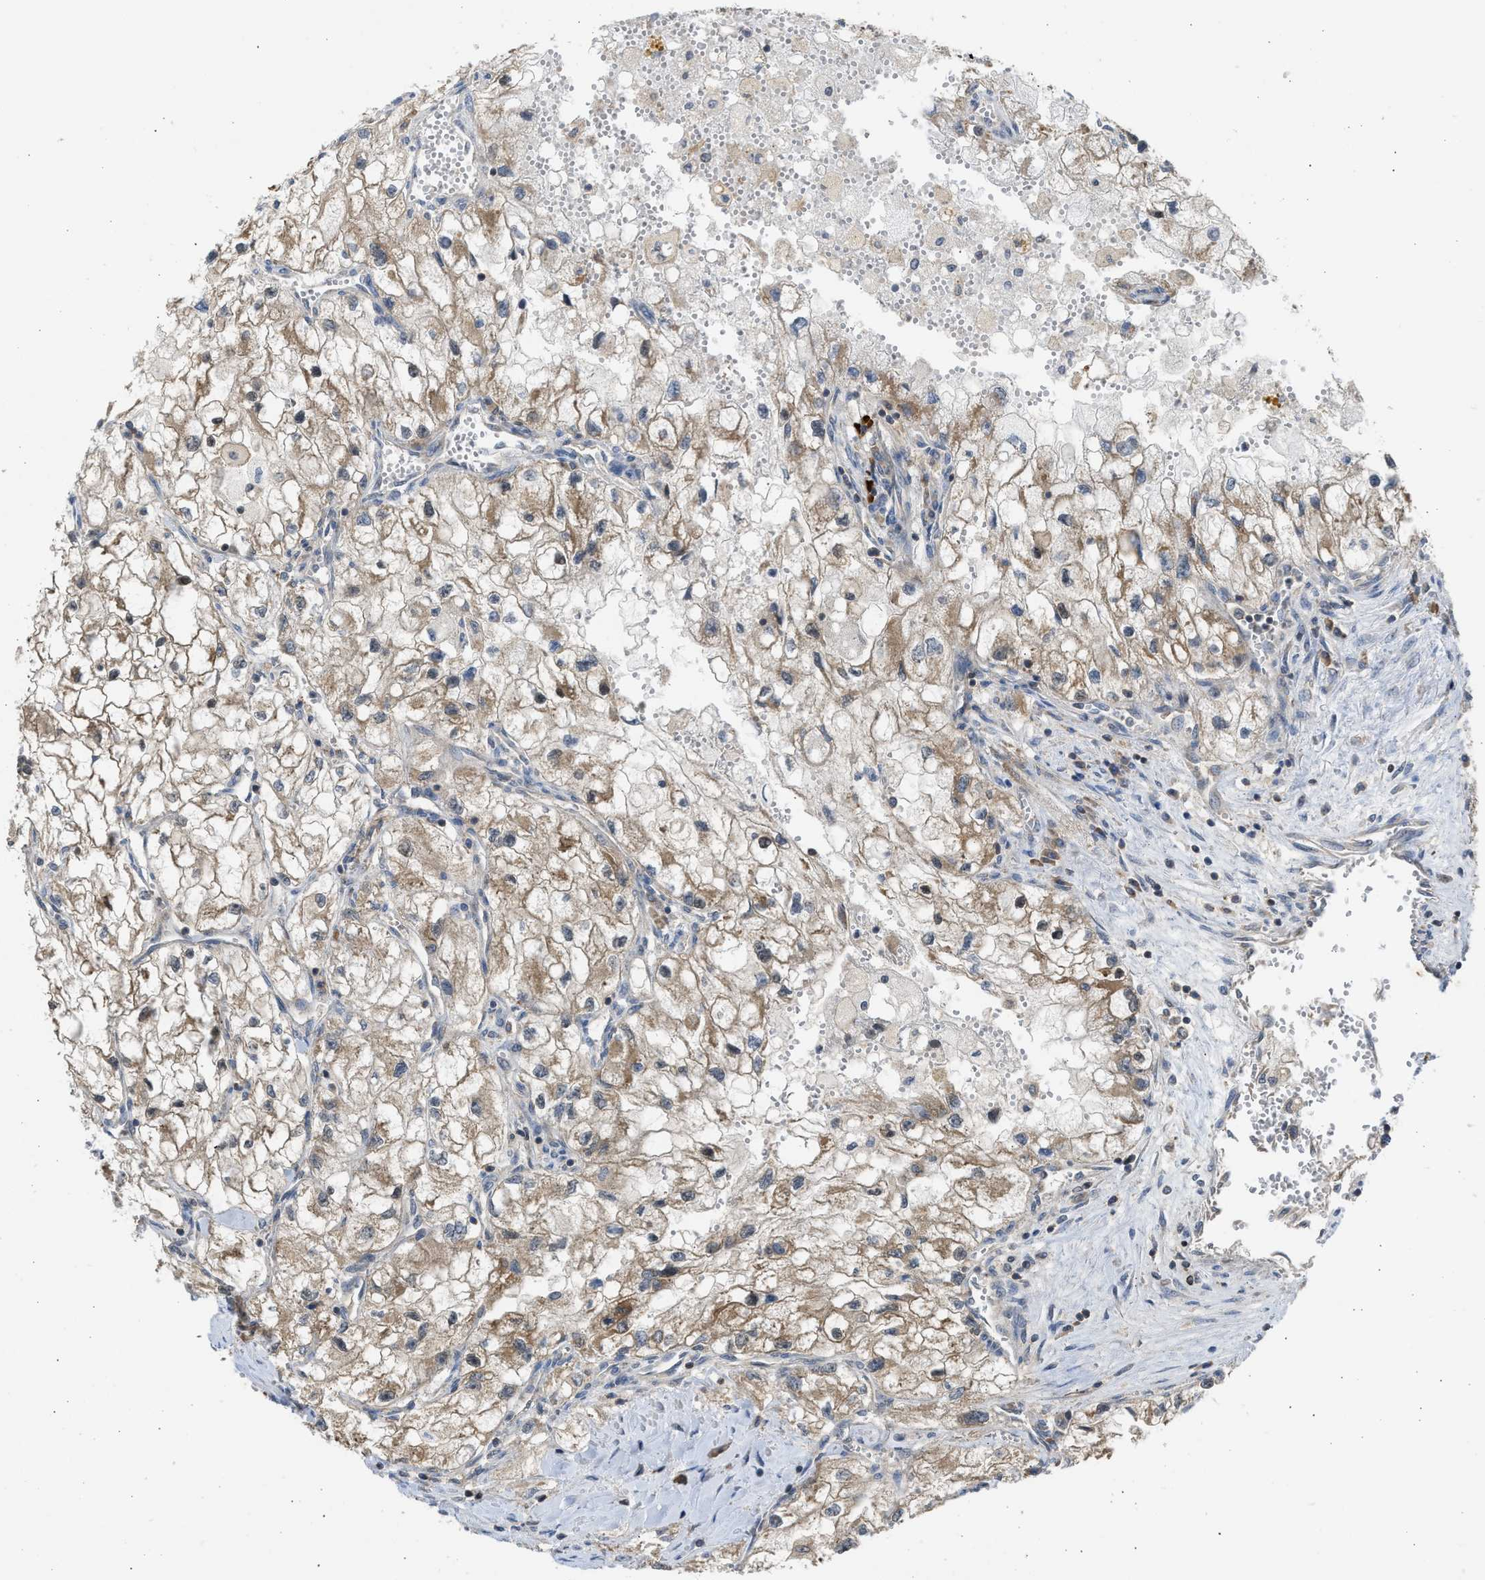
{"staining": {"intensity": "weak", "quantity": ">75%", "location": "cytoplasmic/membranous"}, "tissue": "renal cancer", "cell_type": "Tumor cells", "image_type": "cancer", "snomed": [{"axis": "morphology", "description": "Adenocarcinoma, NOS"}, {"axis": "topography", "description": "Kidney"}], "caption": "This image demonstrates immunohistochemistry staining of renal adenocarcinoma, with low weak cytoplasmic/membranous positivity in about >75% of tumor cells.", "gene": "CYP1A1", "patient": {"sex": "female", "age": 70}}